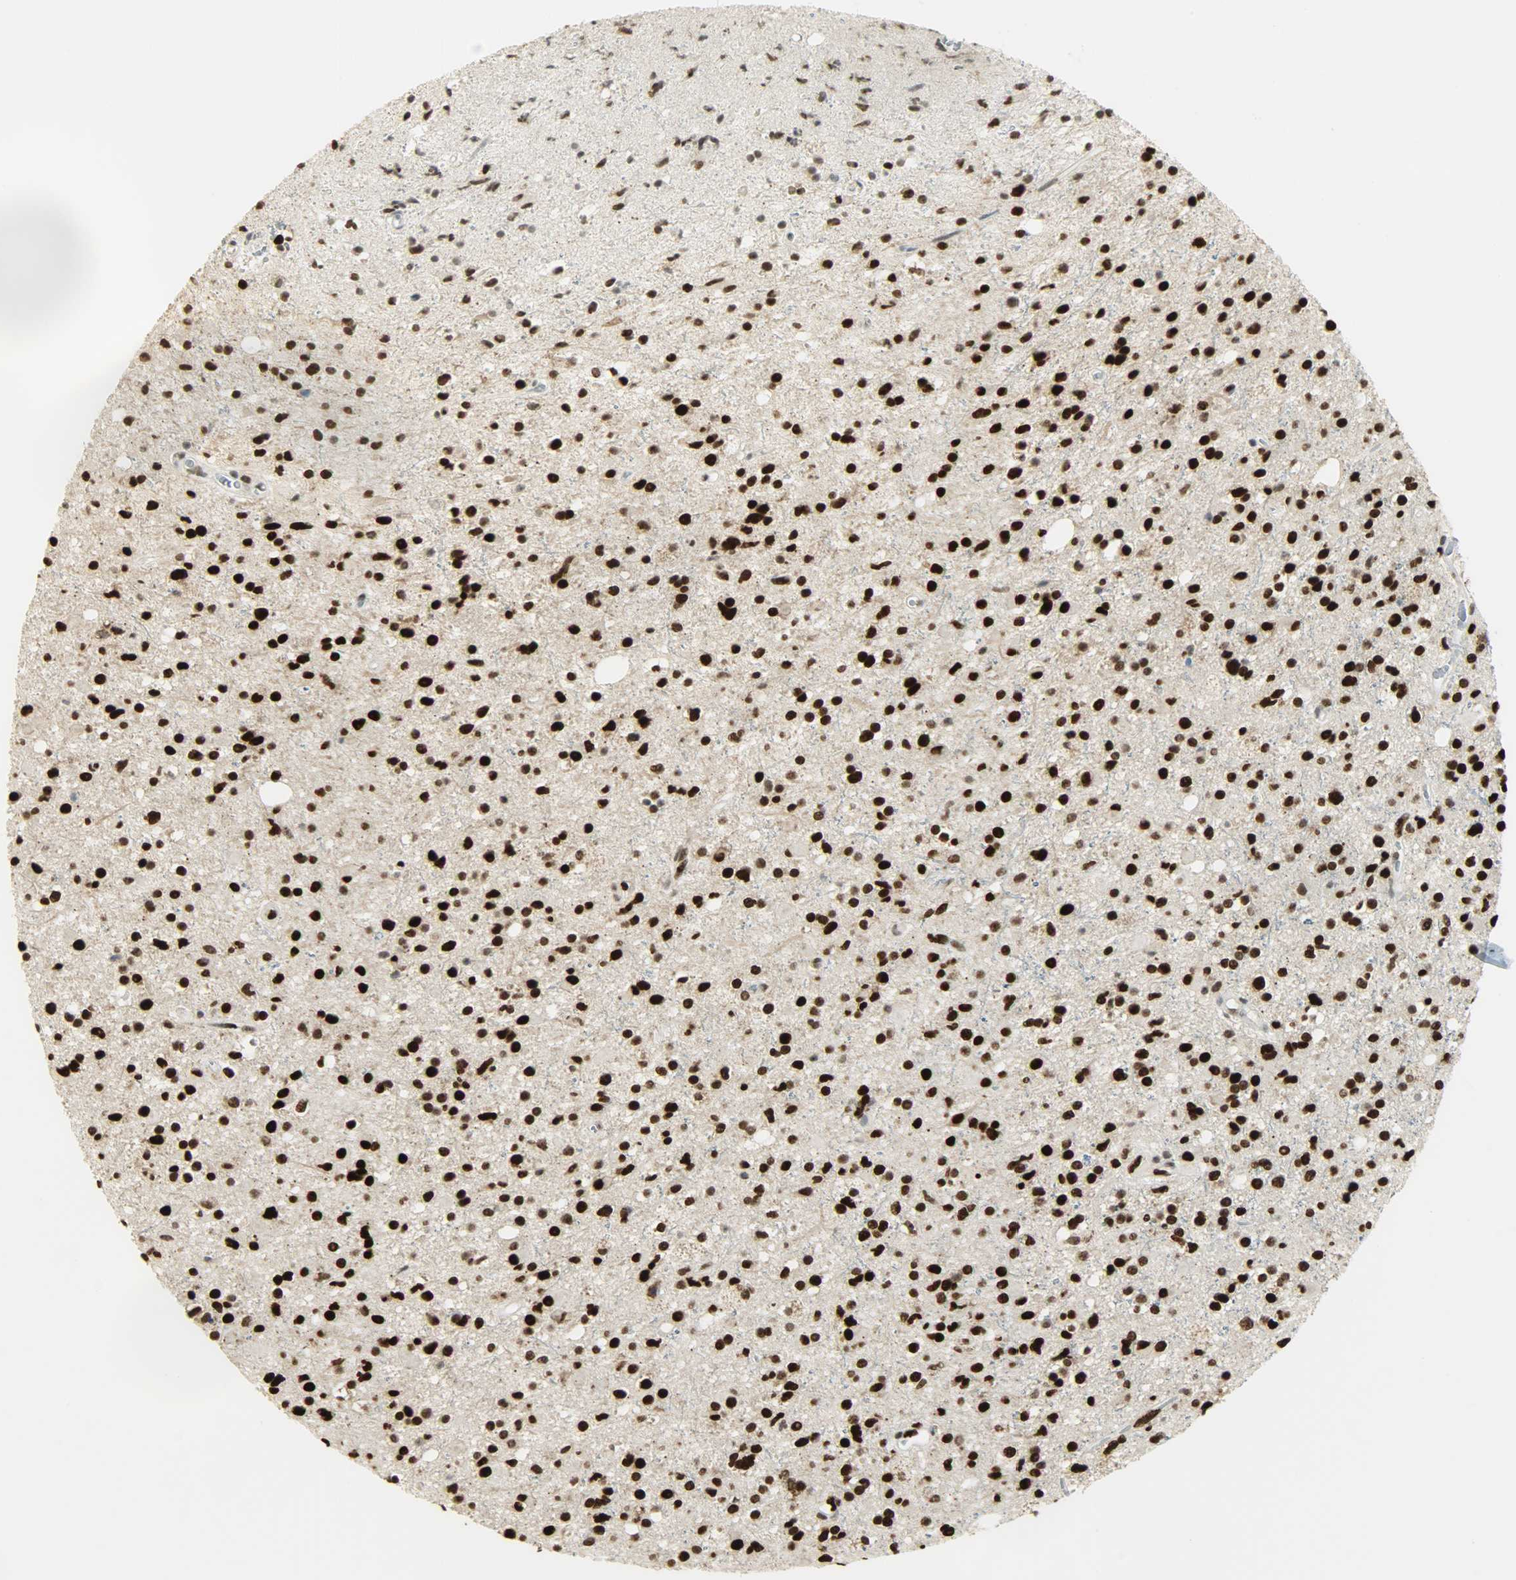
{"staining": {"intensity": "strong", "quantity": ">75%", "location": "nuclear"}, "tissue": "glioma", "cell_type": "Tumor cells", "image_type": "cancer", "snomed": [{"axis": "morphology", "description": "Glioma, malignant, High grade"}, {"axis": "topography", "description": "Brain"}], "caption": "Immunohistochemical staining of human glioma exhibits high levels of strong nuclear protein staining in about >75% of tumor cells. The staining was performed using DAB (3,3'-diaminobenzidine) to visualize the protein expression in brown, while the nuclei were stained in blue with hematoxylin (Magnification: 20x).", "gene": "MYEF2", "patient": {"sex": "male", "age": 33}}